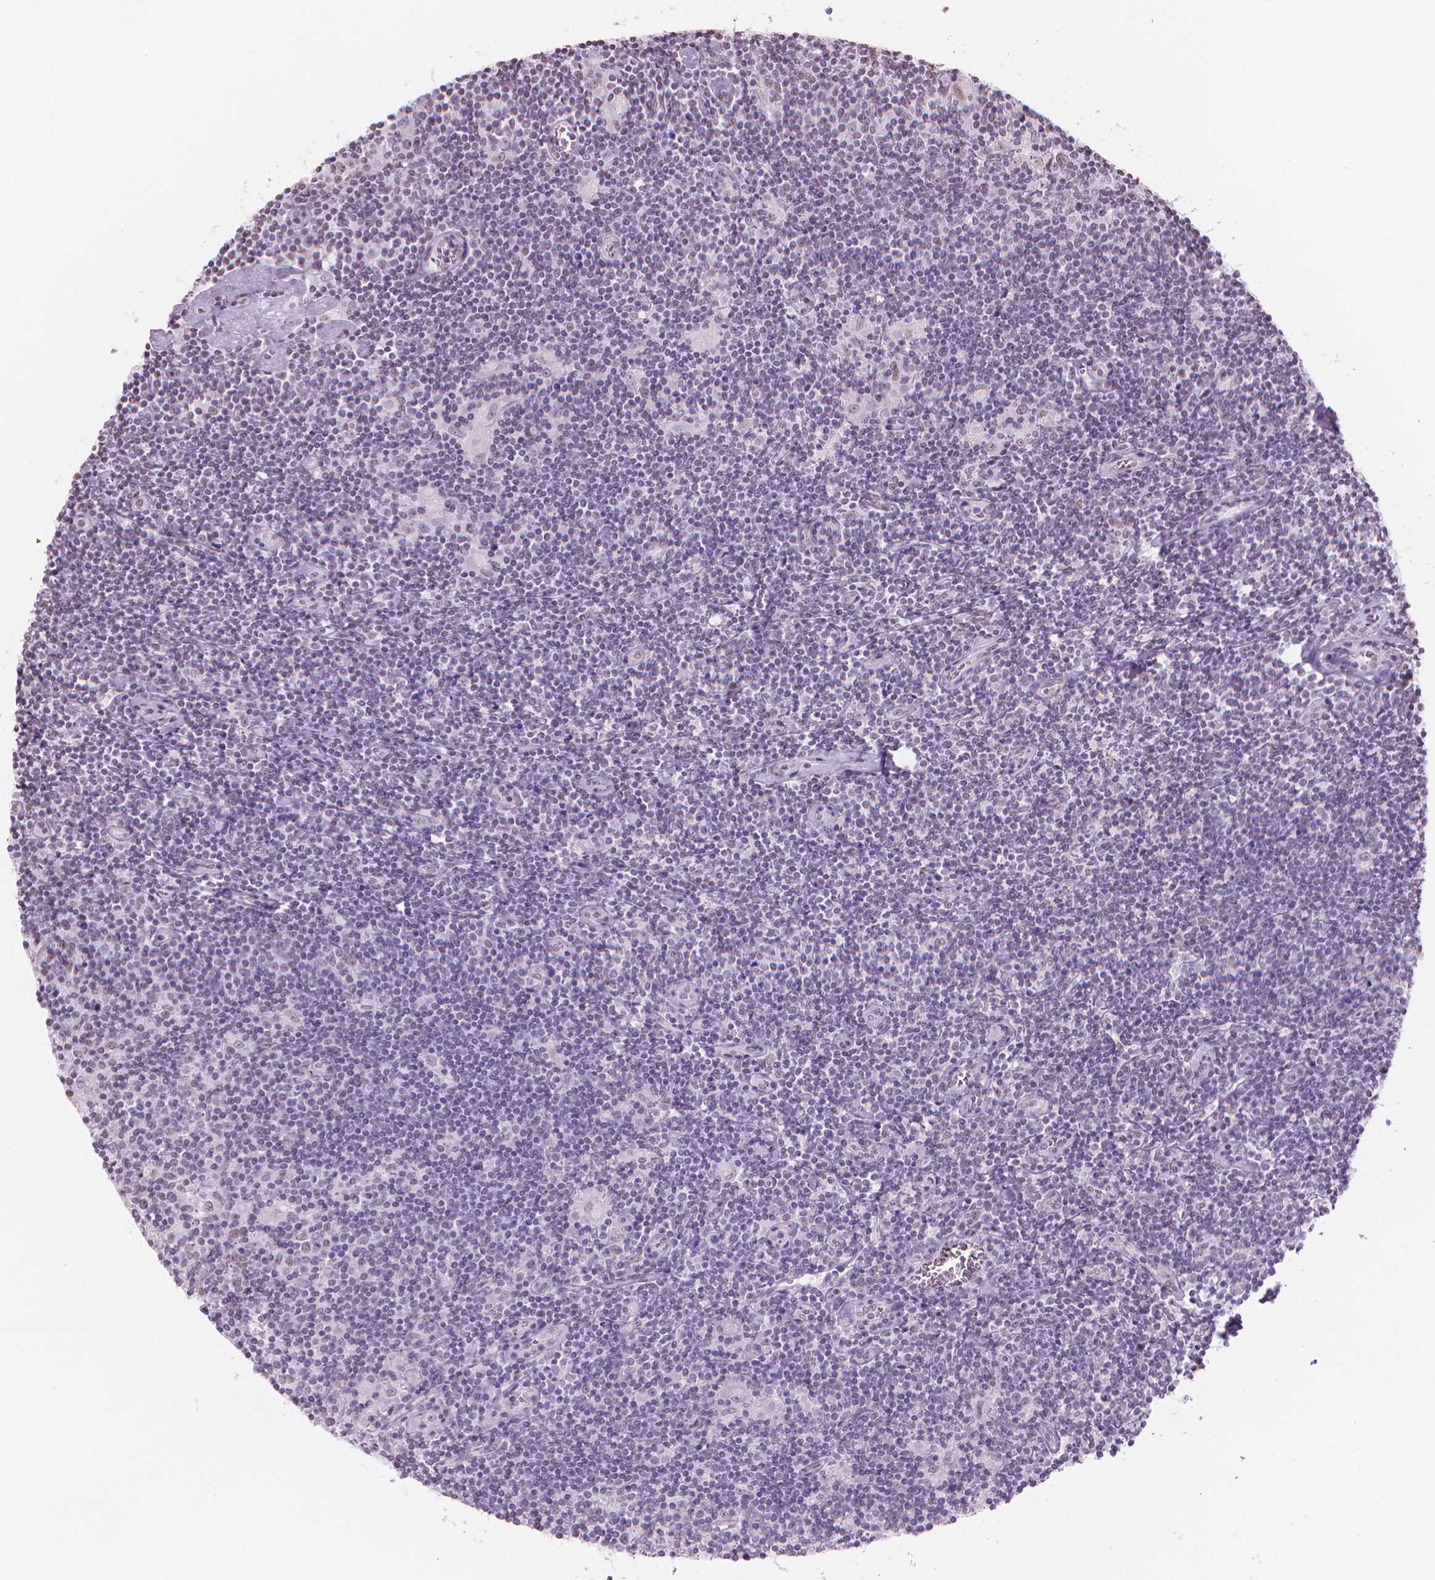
{"staining": {"intensity": "weak", "quantity": "<25%", "location": "nuclear"}, "tissue": "lymphoma", "cell_type": "Tumor cells", "image_type": "cancer", "snomed": [{"axis": "morphology", "description": "Hodgkin's disease, NOS"}, {"axis": "topography", "description": "Lymph node"}], "caption": "Lymphoma stained for a protein using immunohistochemistry shows no positivity tumor cells.", "gene": "PIAS2", "patient": {"sex": "male", "age": 40}}